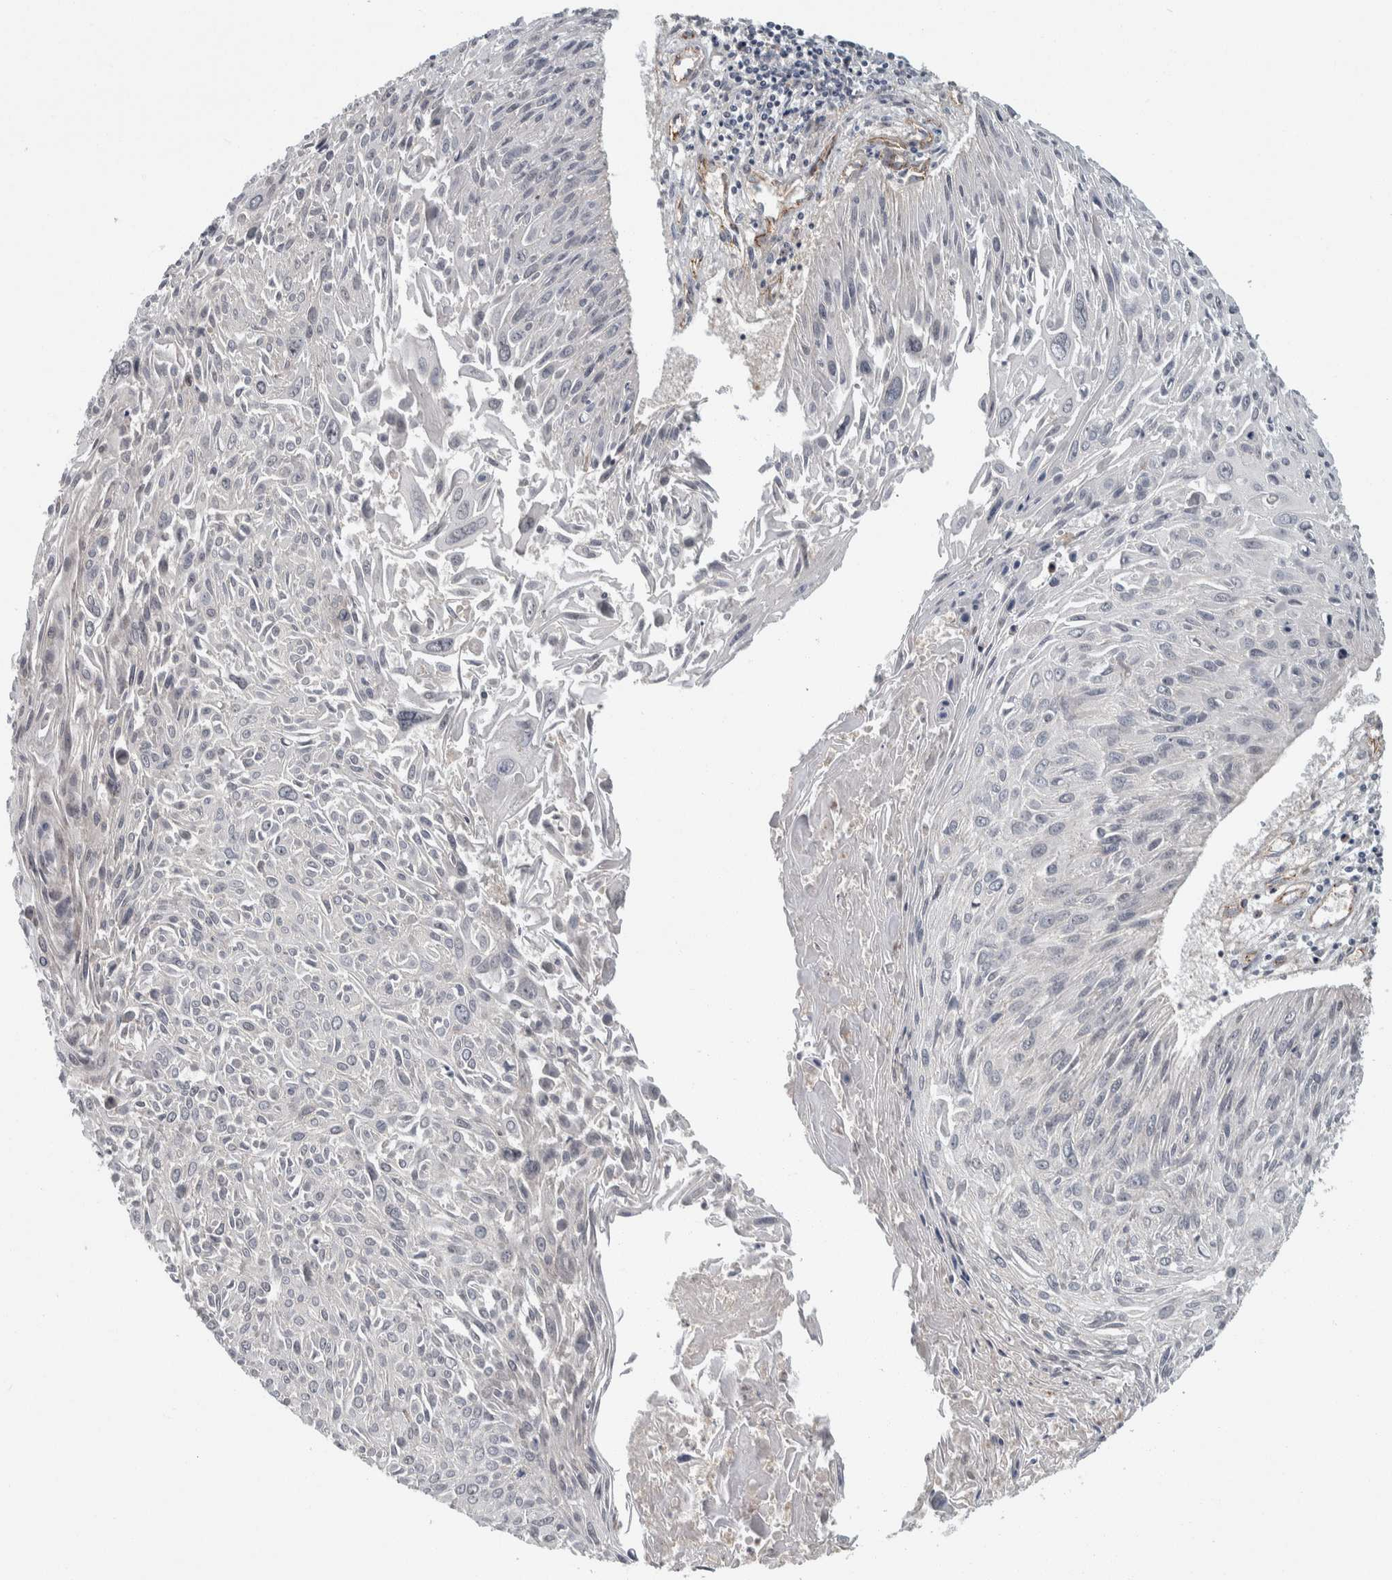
{"staining": {"intensity": "negative", "quantity": "none", "location": "none"}, "tissue": "cervical cancer", "cell_type": "Tumor cells", "image_type": "cancer", "snomed": [{"axis": "morphology", "description": "Squamous cell carcinoma, NOS"}, {"axis": "topography", "description": "Cervix"}], "caption": "The image demonstrates no staining of tumor cells in cervical cancer (squamous cell carcinoma). Brightfield microscopy of immunohistochemistry (IHC) stained with DAB (3,3'-diaminobenzidine) (brown) and hematoxylin (blue), captured at high magnification.", "gene": "KCNJ3", "patient": {"sex": "female", "age": 51}}